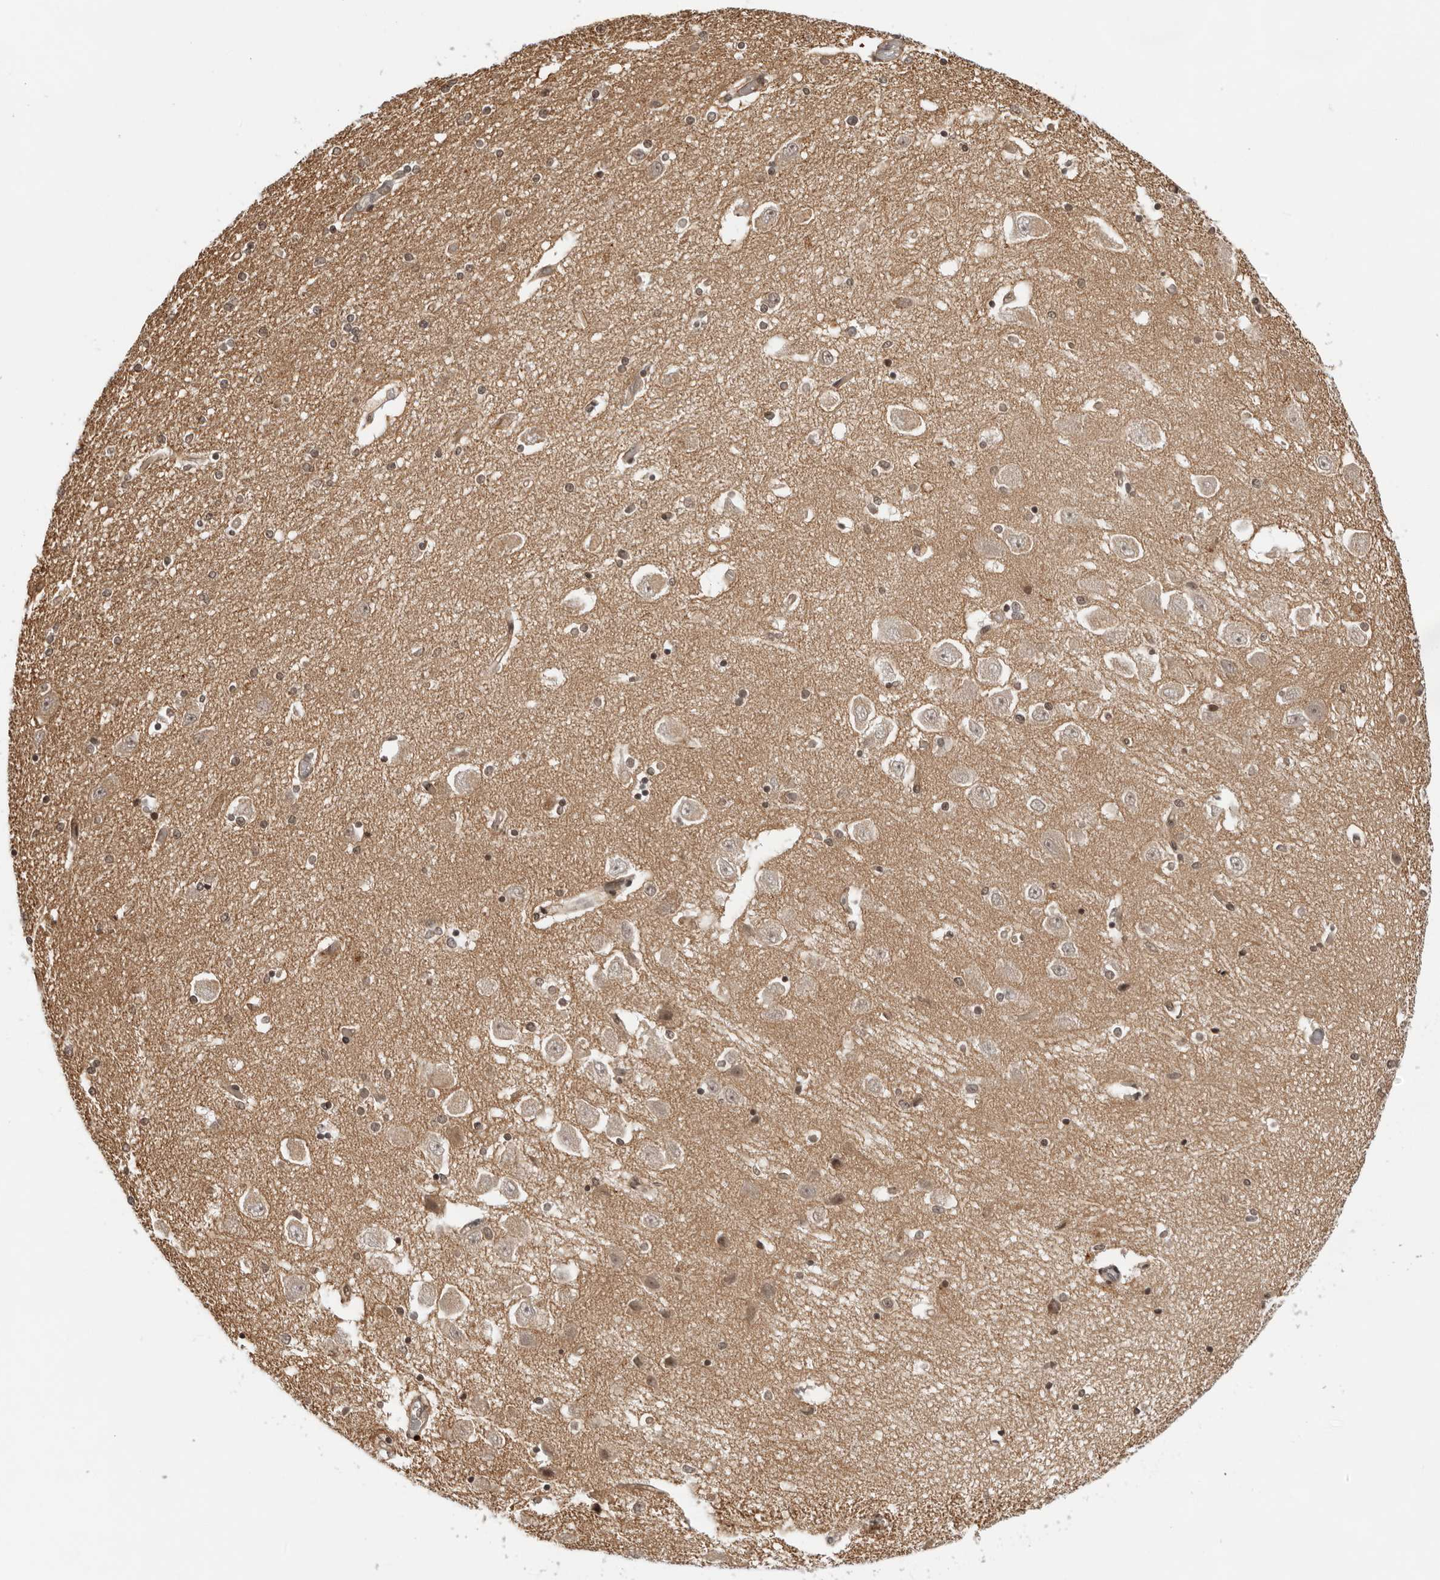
{"staining": {"intensity": "weak", "quantity": "25%-75%", "location": "nuclear"}, "tissue": "hippocampus", "cell_type": "Glial cells", "image_type": "normal", "snomed": [{"axis": "morphology", "description": "Normal tissue, NOS"}, {"axis": "topography", "description": "Hippocampus"}], "caption": "Protein expression analysis of benign hippocampus reveals weak nuclear expression in approximately 25%-75% of glial cells.", "gene": "ITGB3BP", "patient": {"sex": "female", "age": 54}}